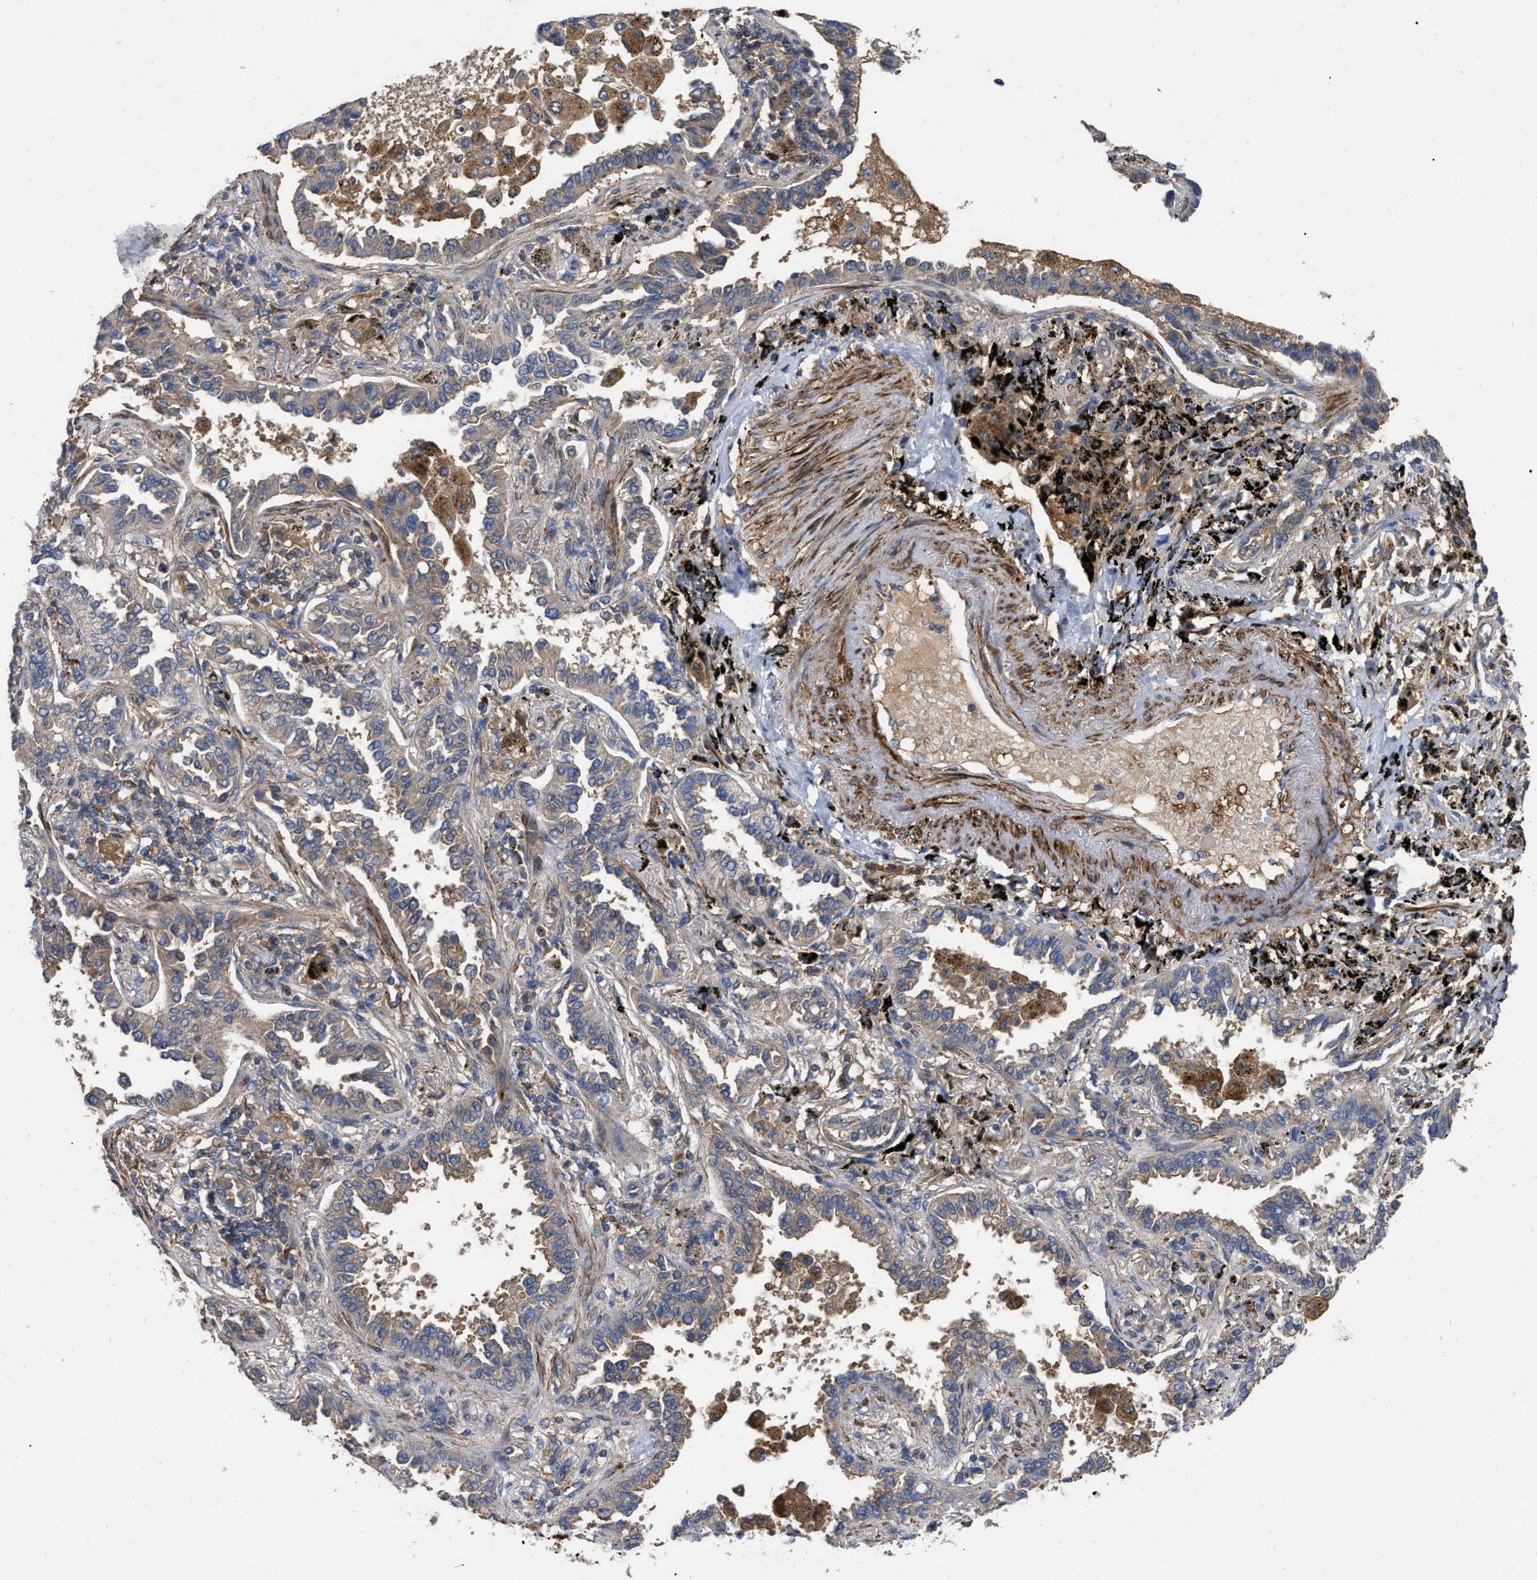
{"staining": {"intensity": "weak", "quantity": "25%-75%", "location": "cytoplasmic/membranous"}, "tissue": "lung cancer", "cell_type": "Tumor cells", "image_type": "cancer", "snomed": [{"axis": "morphology", "description": "Normal tissue, NOS"}, {"axis": "morphology", "description": "Adenocarcinoma, NOS"}, {"axis": "topography", "description": "Lung"}], "caption": "The histopathology image displays staining of adenocarcinoma (lung), revealing weak cytoplasmic/membranous protein positivity (brown color) within tumor cells.", "gene": "RABEP1", "patient": {"sex": "male", "age": 59}}